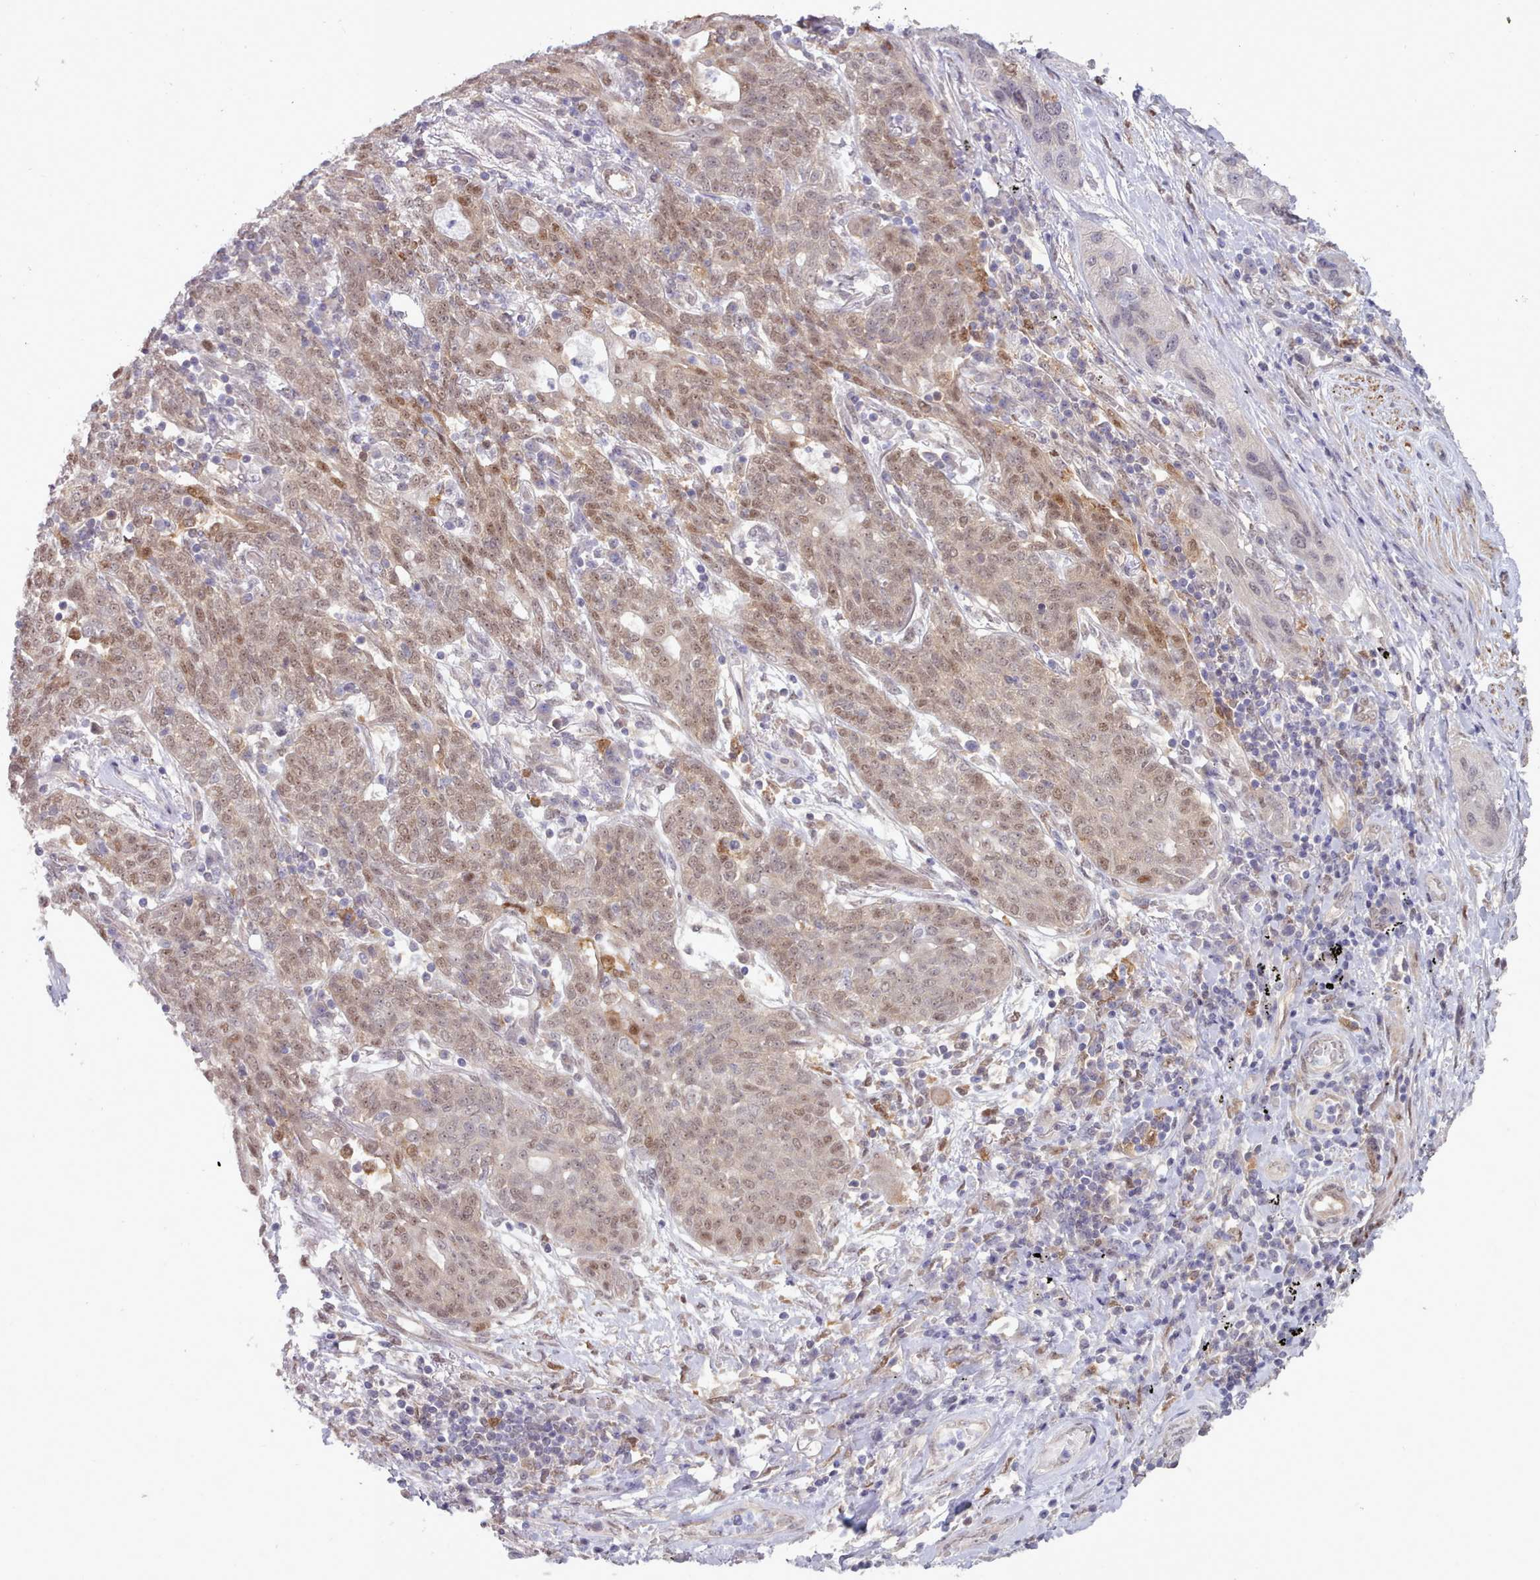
{"staining": {"intensity": "weak", "quantity": ">75%", "location": "nuclear"}, "tissue": "lung cancer", "cell_type": "Tumor cells", "image_type": "cancer", "snomed": [{"axis": "morphology", "description": "Squamous cell carcinoma, NOS"}, {"axis": "topography", "description": "Lung"}], "caption": "DAB (3,3'-diaminobenzidine) immunohistochemical staining of lung cancer displays weak nuclear protein positivity in approximately >75% of tumor cells.", "gene": "CES3", "patient": {"sex": "female", "age": 70}}